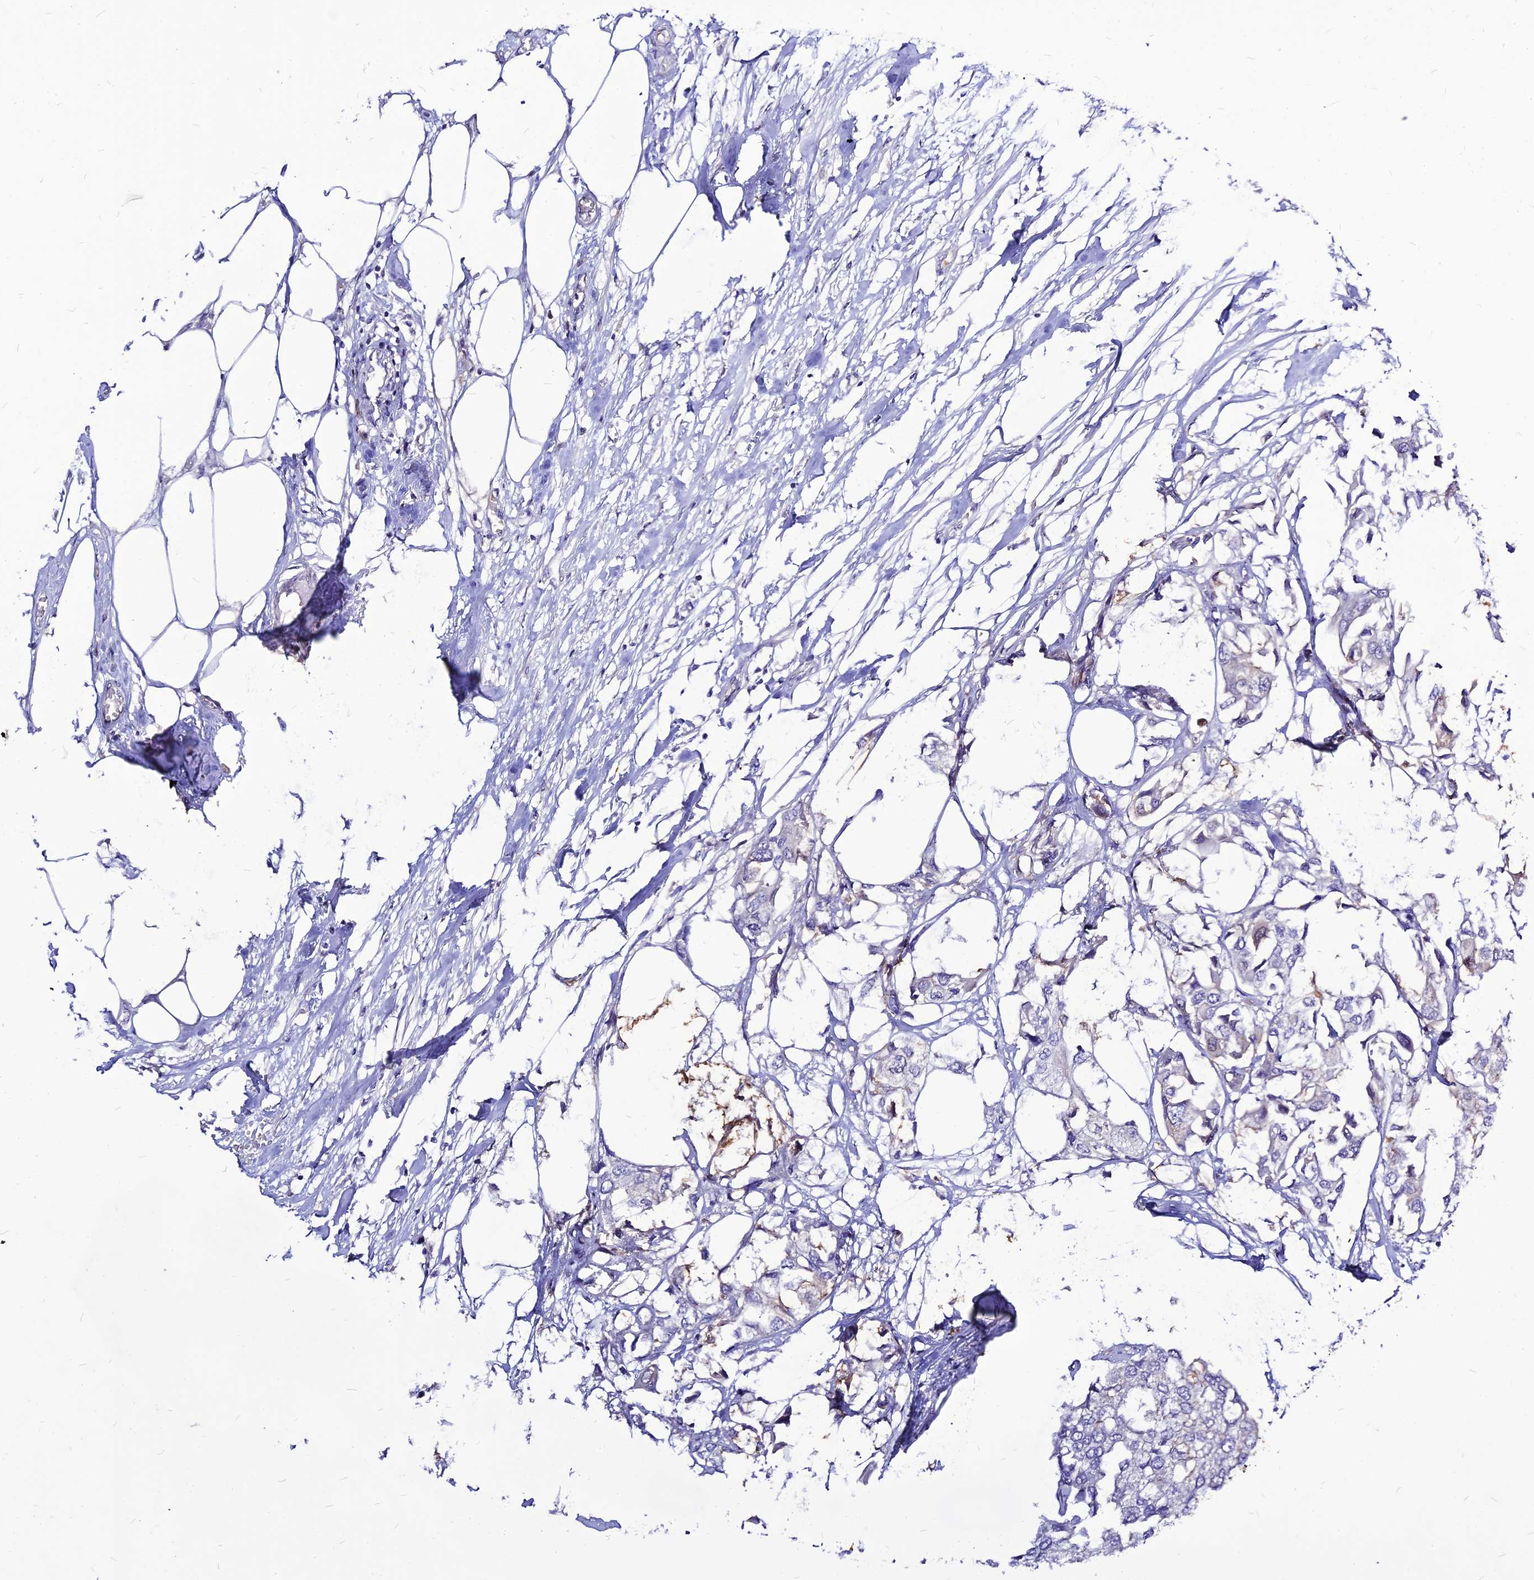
{"staining": {"intensity": "negative", "quantity": "none", "location": "none"}, "tissue": "urothelial cancer", "cell_type": "Tumor cells", "image_type": "cancer", "snomed": [{"axis": "morphology", "description": "Urothelial carcinoma, High grade"}, {"axis": "topography", "description": "Urinary bladder"}], "caption": "The histopathology image exhibits no staining of tumor cells in urothelial cancer.", "gene": "CZIB", "patient": {"sex": "male", "age": 64}}